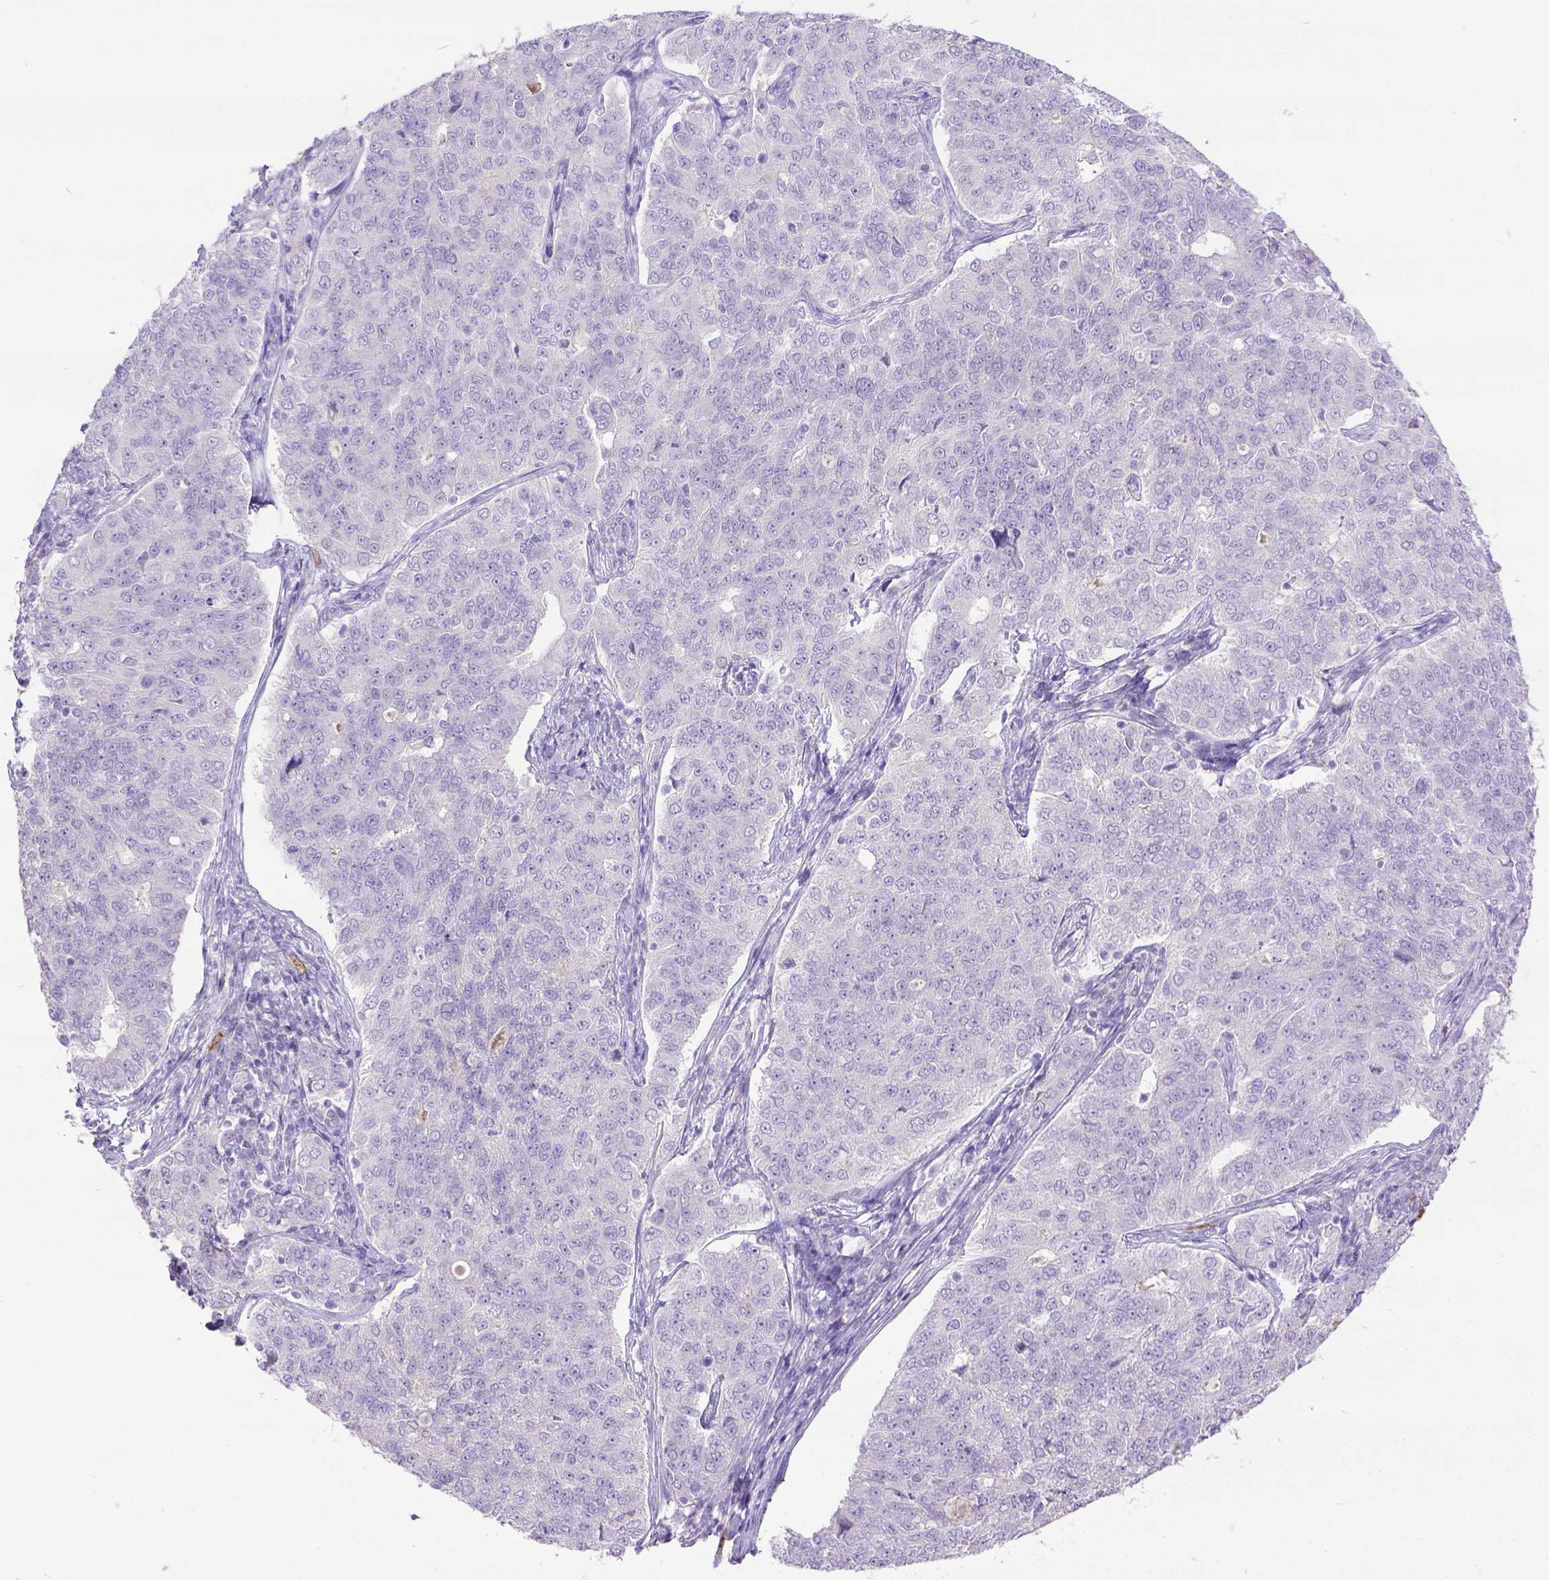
{"staining": {"intensity": "negative", "quantity": "none", "location": "none"}, "tissue": "endometrial cancer", "cell_type": "Tumor cells", "image_type": "cancer", "snomed": [{"axis": "morphology", "description": "Adenocarcinoma, NOS"}, {"axis": "topography", "description": "Endometrium"}], "caption": "The micrograph displays no staining of tumor cells in endometrial adenocarcinoma.", "gene": "KIT", "patient": {"sex": "female", "age": 43}}